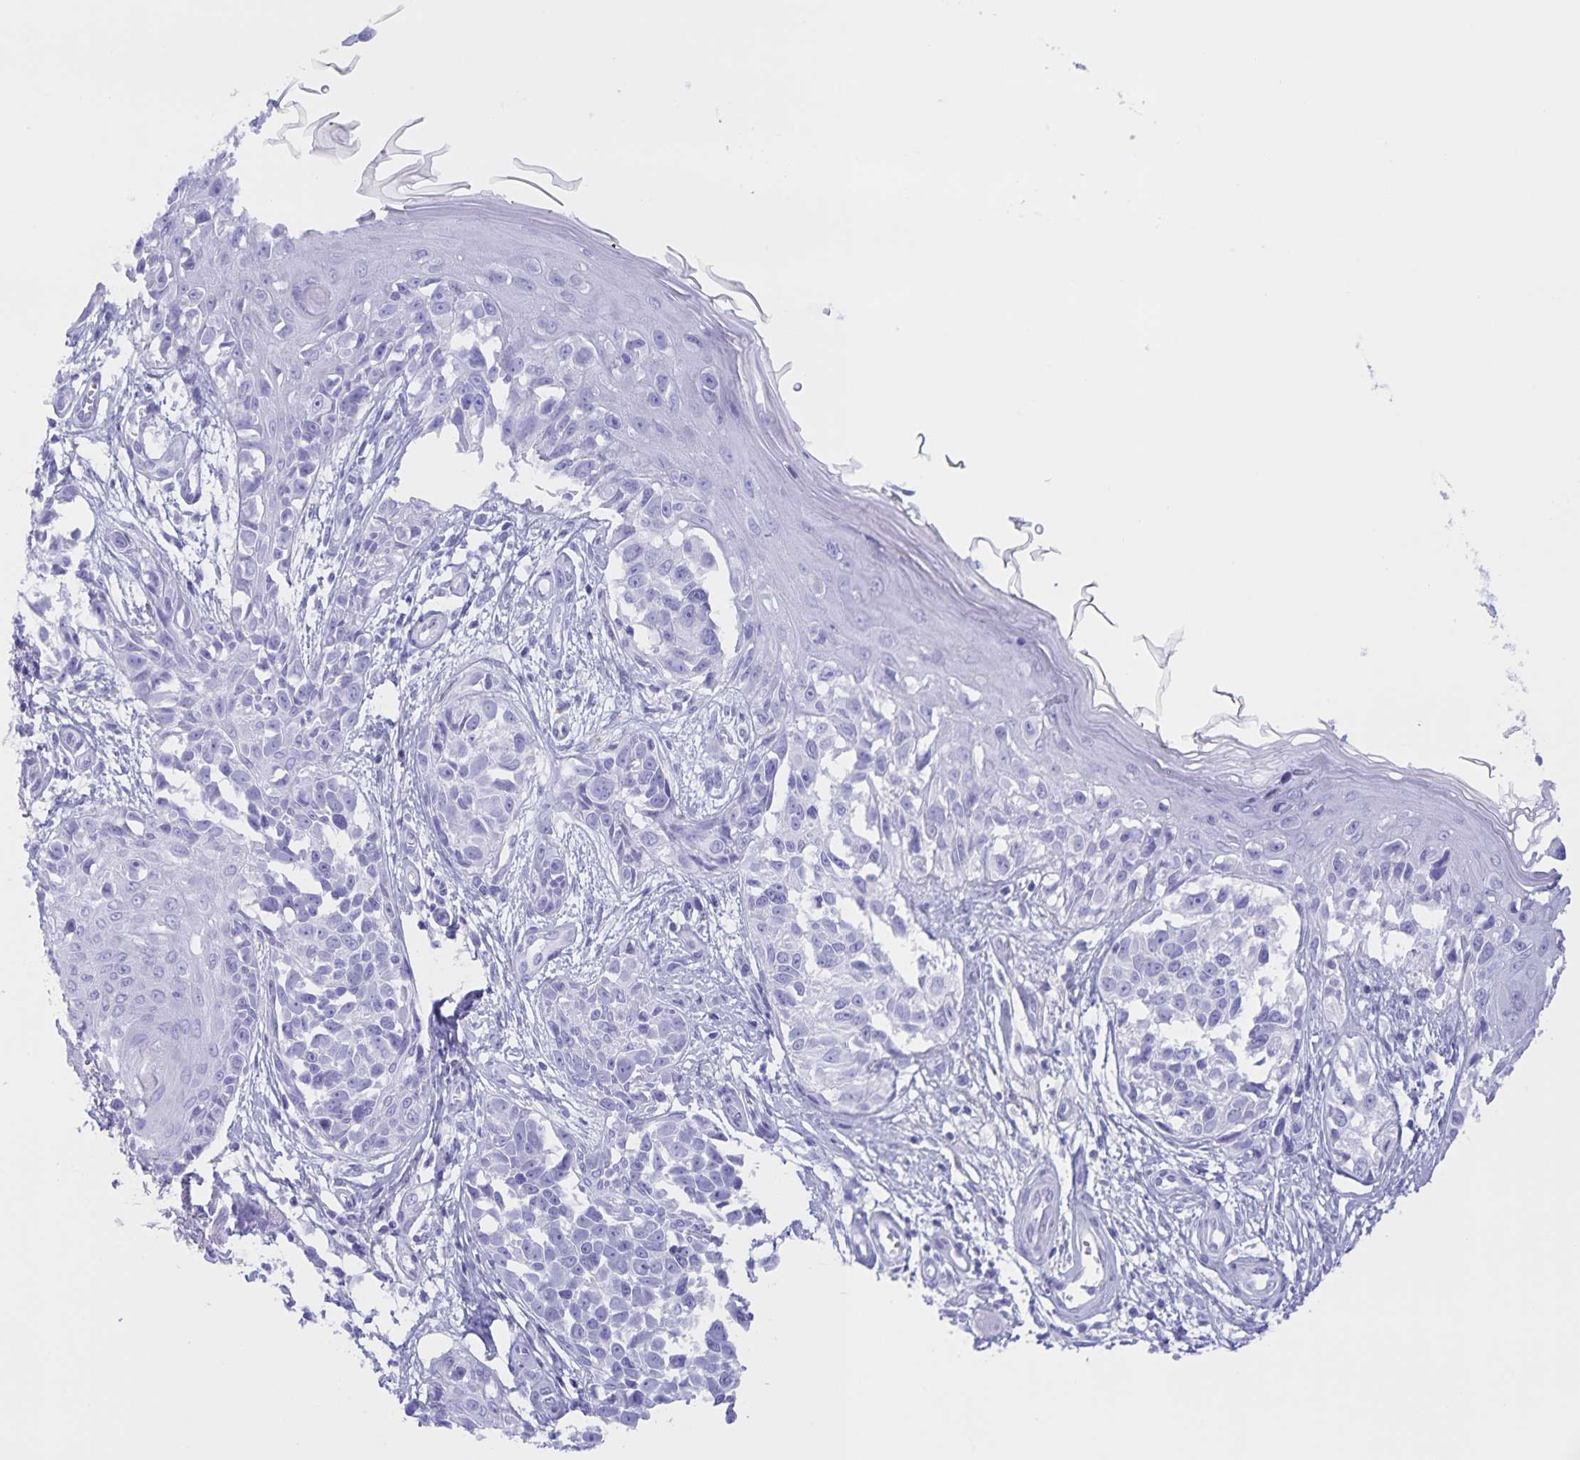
{"staining": {"intensity": "negative", "quantity": "none", "location": "none"}, "tissue": "melanoma", "cell_type": "Tumor cells", "image_type": "cancer", "snomed": [{"axis": "morphology", "description": "Malignant melanoma, NOS"}, {"axis": "topography", "description": "Skin"}], "caption": "Micrograph shows no protein staining in tumor cells of malignant melanoma tissue. Brightfield microscopy of immunohistochemistry stained with DAB (brown) and hematoxylin (blue), captured at high magnification.", "gene": "AQP4", "patient": {"sex": "male", "age": 73}}